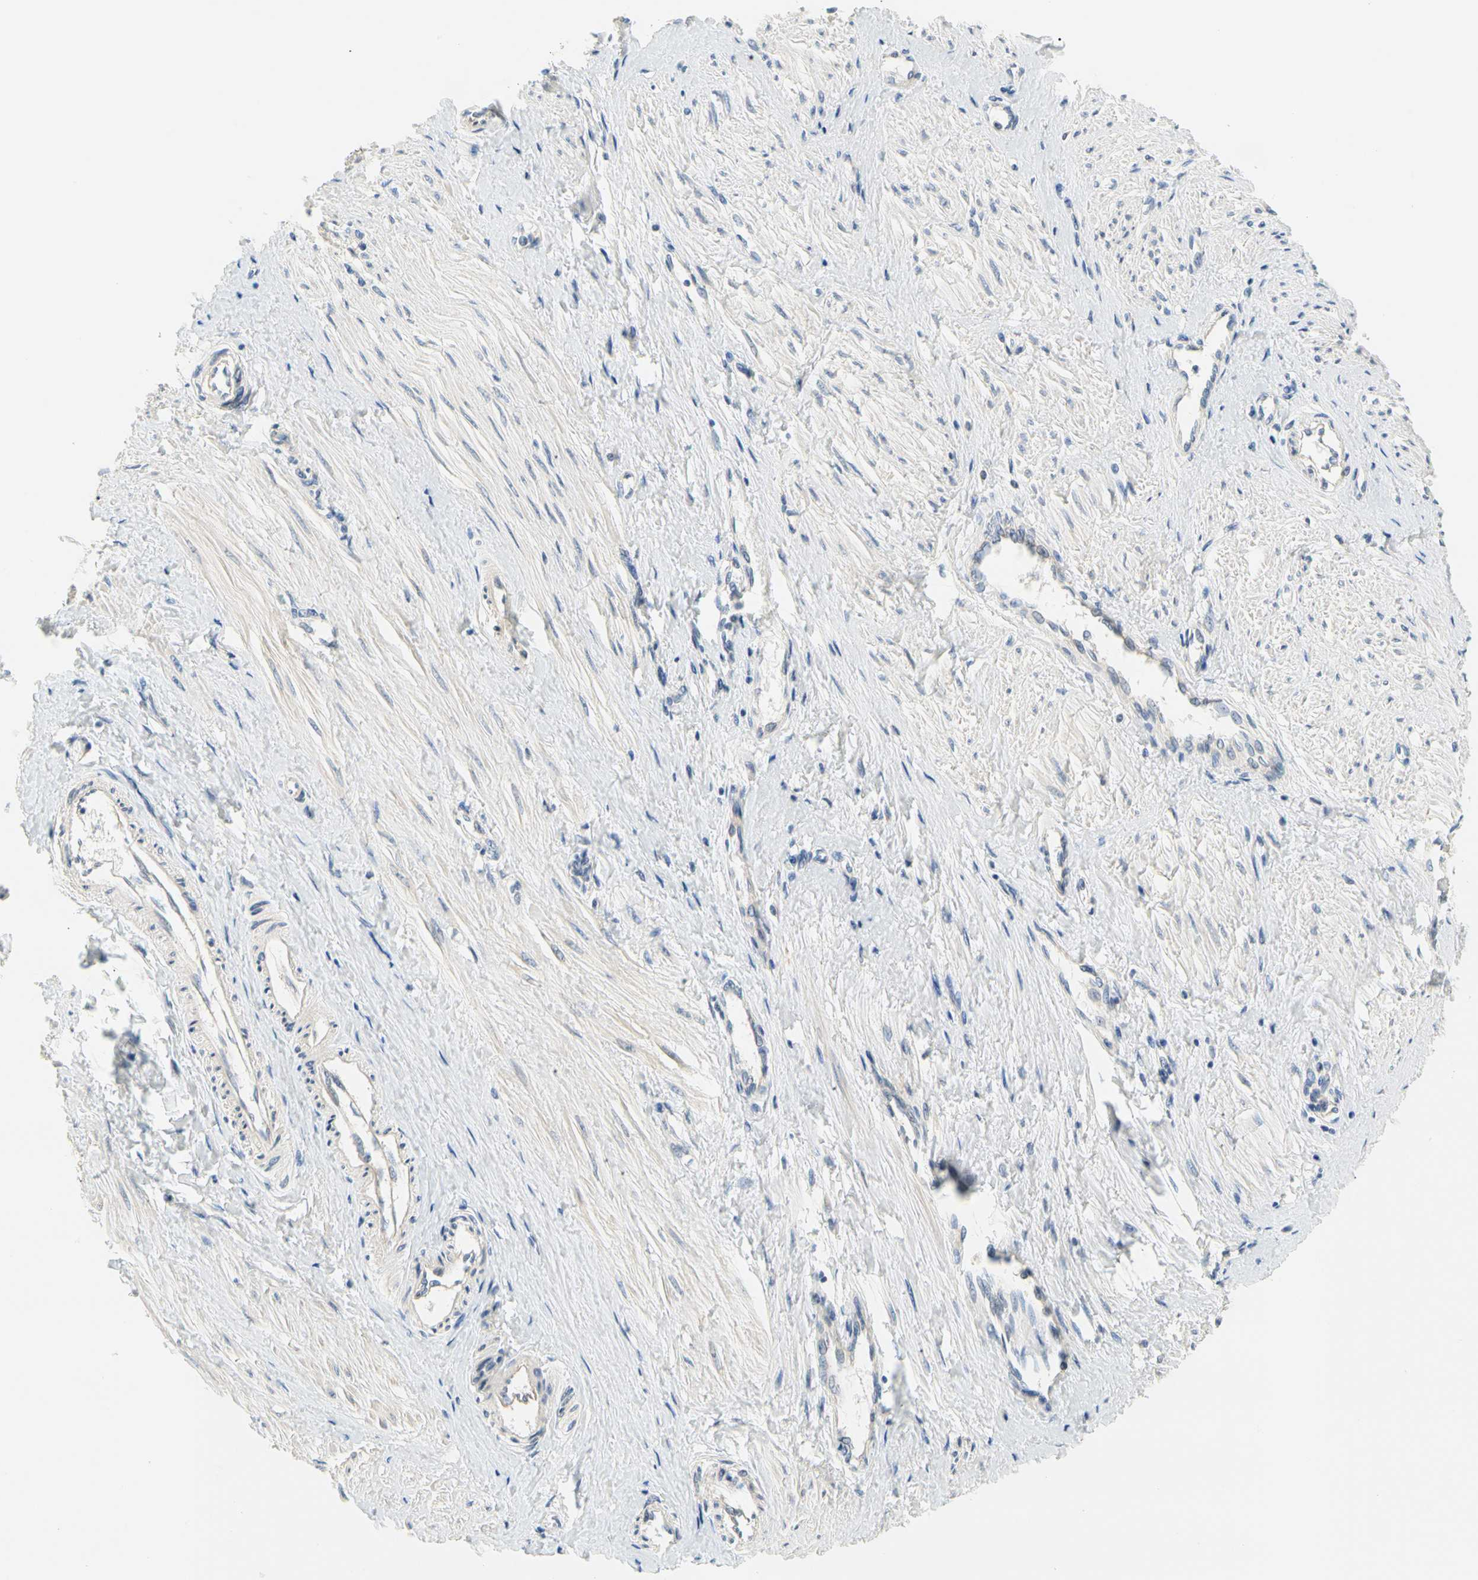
{"staining": {"intensity": "weak", "quantity": "25%-75%", "location": "cytoplasmic/membranous"}, "tissue": "smooth muscle", "cell_type": "Smooth muscle cells", "image_type": "normal", "snomed": [{"axis": "morphology", "description": "Normal tissue, NOS"}, {"axis": "topography", "description": "Smooth muscle"}, {"axis": "topography", "description": "Uterus"}], "caption": "Immunohistochemistry staining of normal smooth muscle, which demonstrates low levels of weak cytoplasmic/membranous expression in about 25%-75% of smooth muscle cells indicating weak cytoplasmic/membranous protein expression. The staining was performed using DAB (brown) for protein detection and nuclei were counterstained in hematoxylin (blue).", "gene": "LRRC47", "patient": {"sex": "female", "age": 39}}